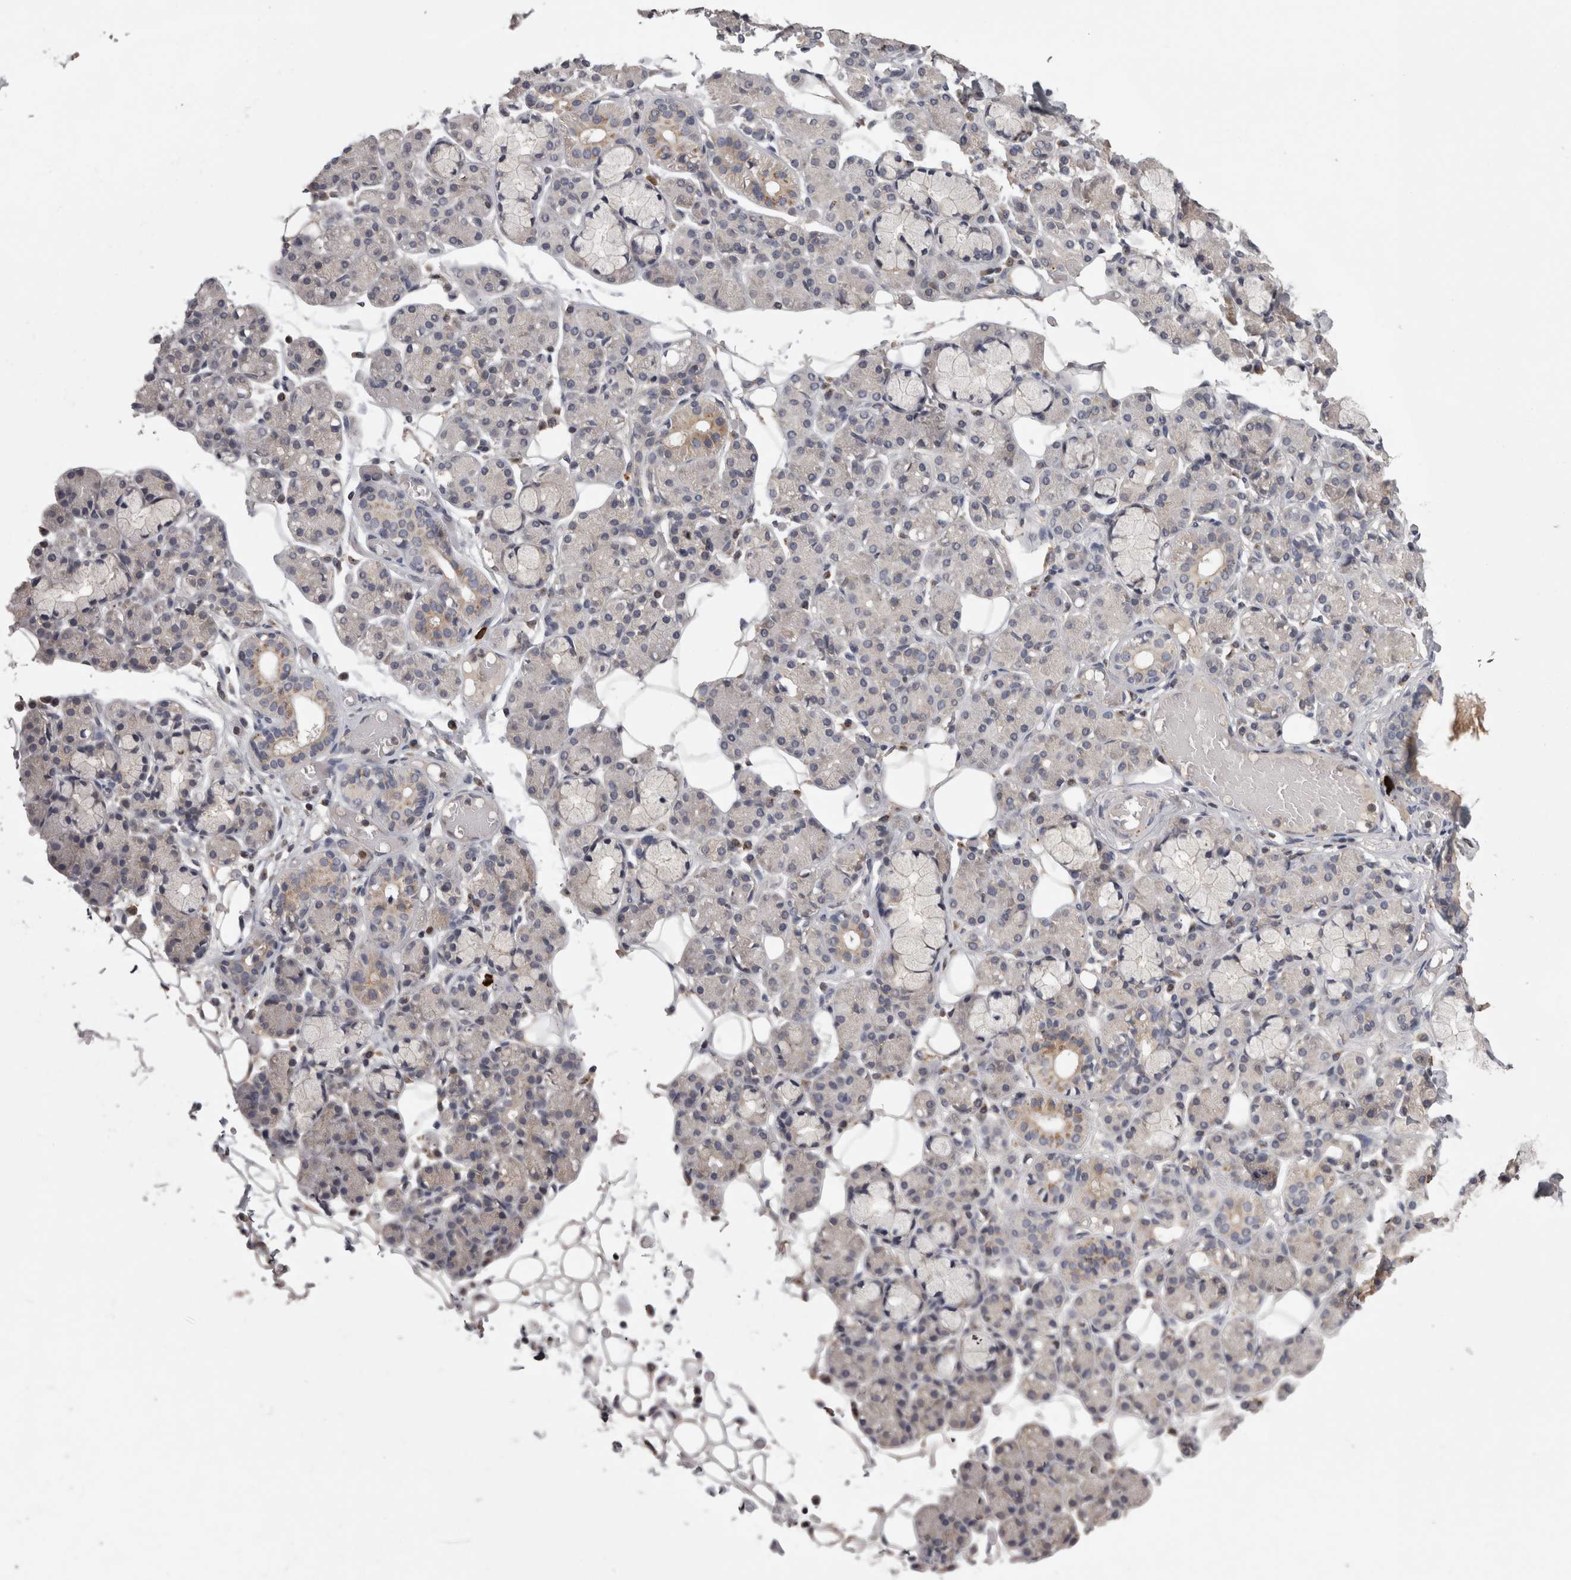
{"staining": {"intensity": "weak", "quantity": "<25%", "location": "cytoplasmic/membranous"}, "tissue": "salivary gland", "cell_type": "Glandular cells", "image_type": "normal", "snomed": [{"axis": "morphology", "description": "Normal tissue, NOS"}, {"axis": "topography", "description": "Salivary gland"}], "caption": "Salivary gland was stained to show a protein in brown. There is no significant positivity in glandular cells. (Immunohistochemistry, brightfield microscopy, high magnification).", "gene": "PCM1", "patient": {"sex": "male", "age": 63}}